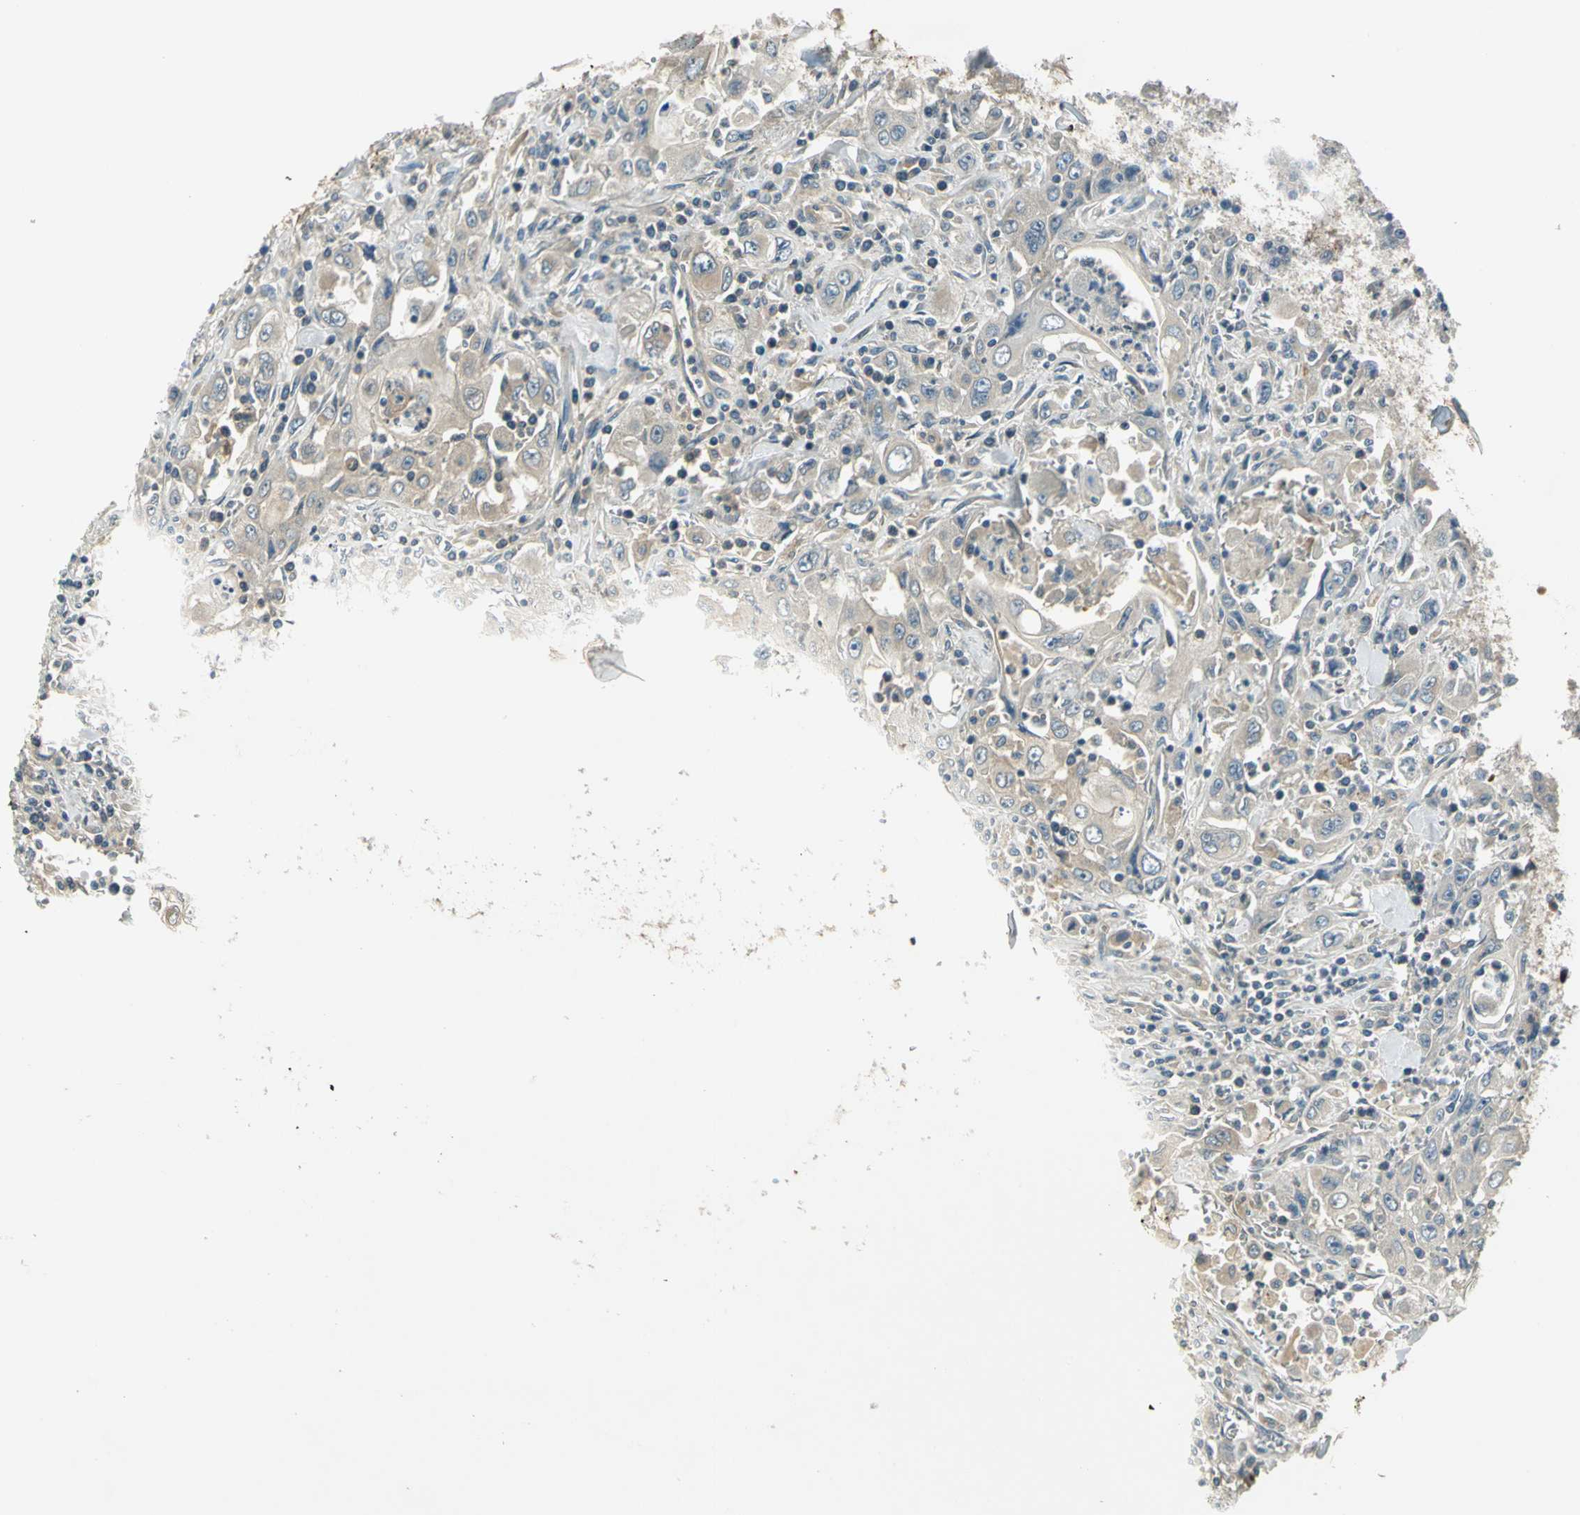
{"staining": {"intensity": "weak", "quantity": "25%-75%", "location": "cytoplasmic/membranous"}, "tissue": "pancreatic cancer", "cell_type": "Tumor cells", "image_type": "cancer", "snomed": [{"axis": "morphology", "description": "Adenocarcinoma, NOS"}, {"axis": "topography", "description": "Pancreas"}], "caption": "This is a micrograph of immunohistochemistry staining of adenocarcinoma (pancreatic), which shows weak positivity in the cytoplasmic/membranous of tumor cells.", "gene": "PRKAA1", "patient": {"sex": "male", "age": 70}}